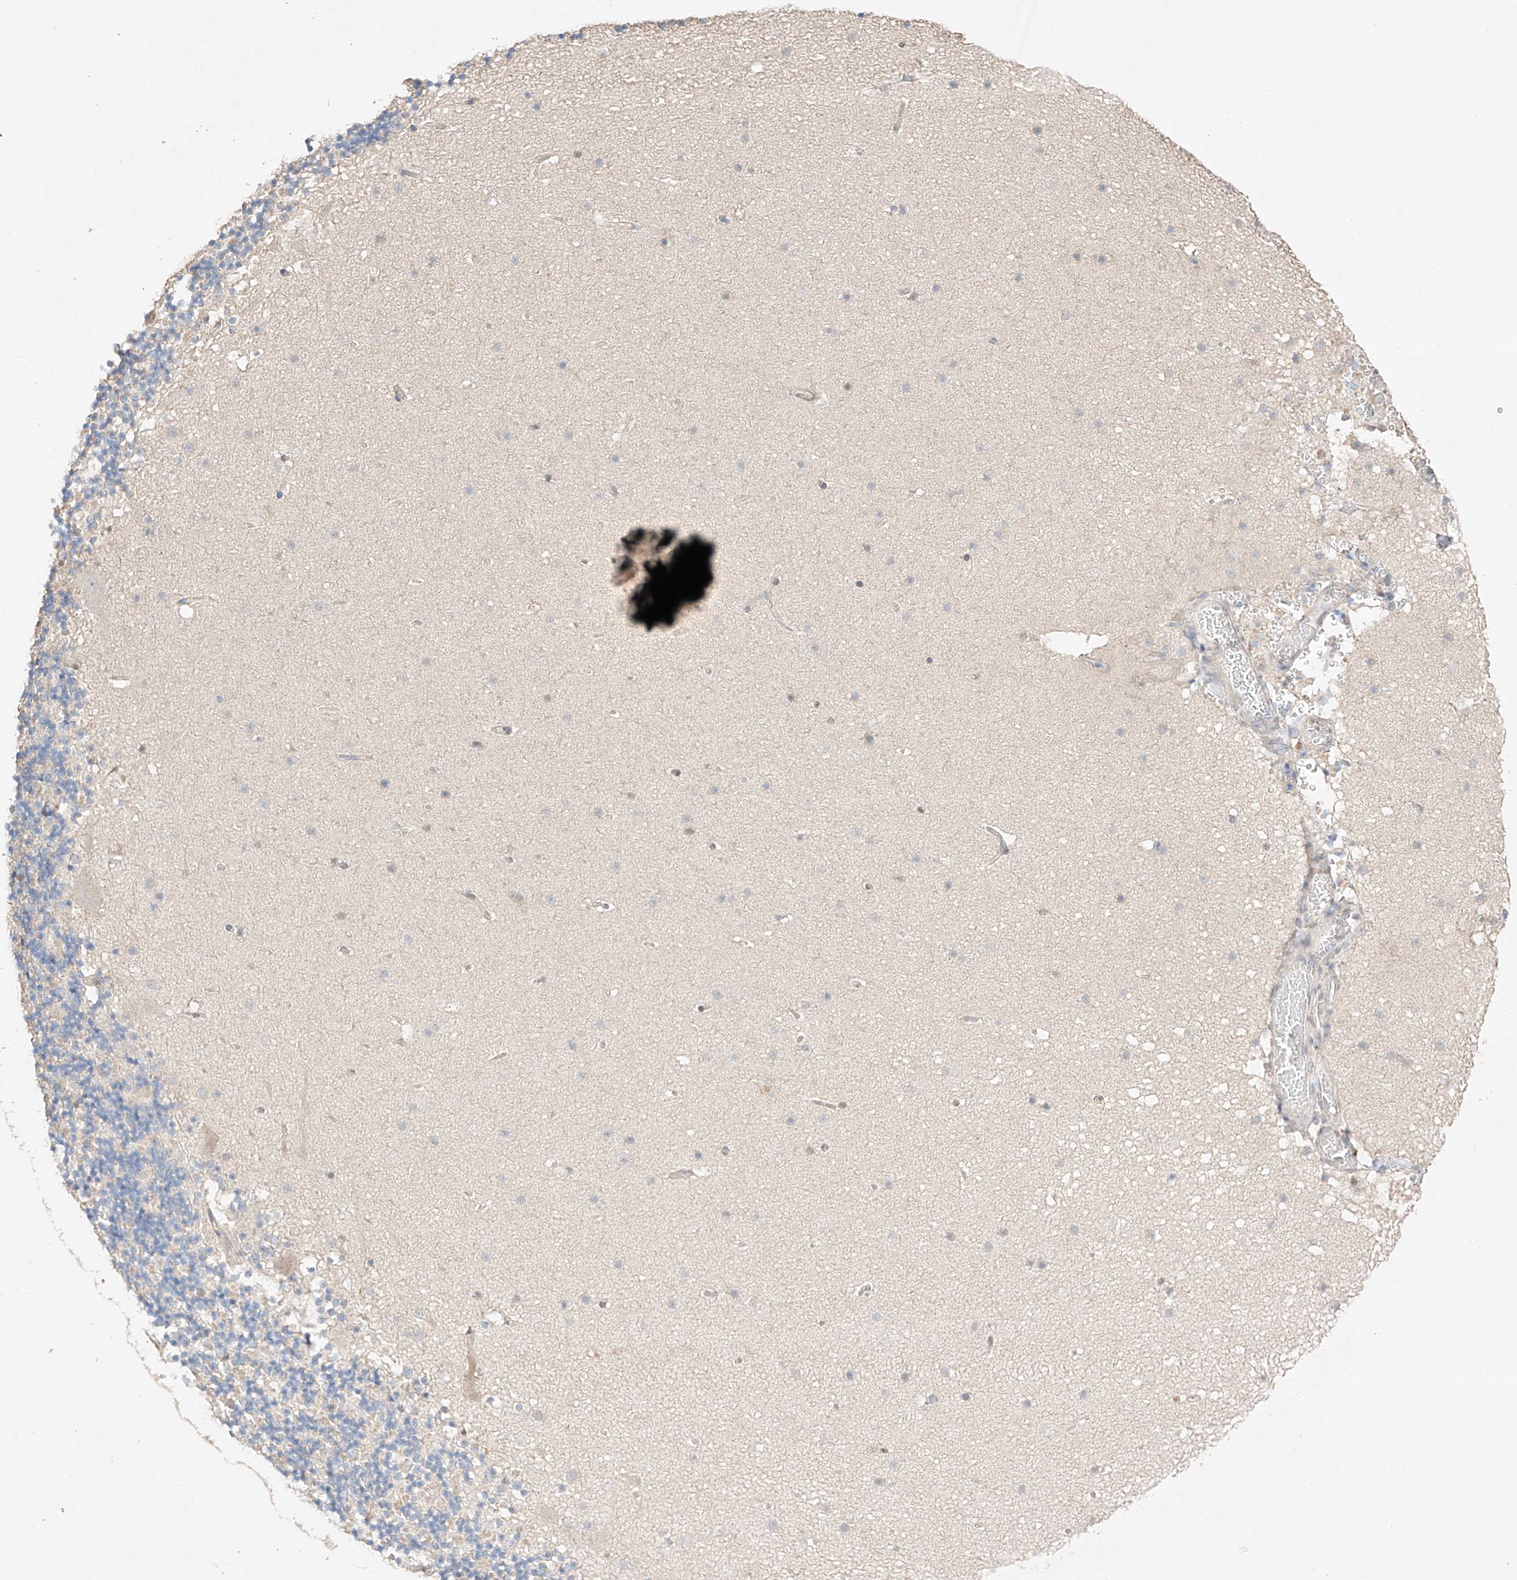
{"staining": {"intensity": "negative", "quantity": "none", "location": "none"}, "tissue": "cerebellum", "cell_type": "Cells in granular layer", "image_type": "normal", "snomed": [{"axis": "morphology", "description": "Normal tissue, NOS"}, {"axis": "topography", "description": "Cerebellum"}], "caption": "This is a micrograph of immunohistochemistry (IHC) staining of unremarkable cerebellum, which shows no staining in cells in granular layer. (DAB immunohistochemistry, high magnification).", "gene": "APIP", "patient": {"sex": "male", "age": 57}}